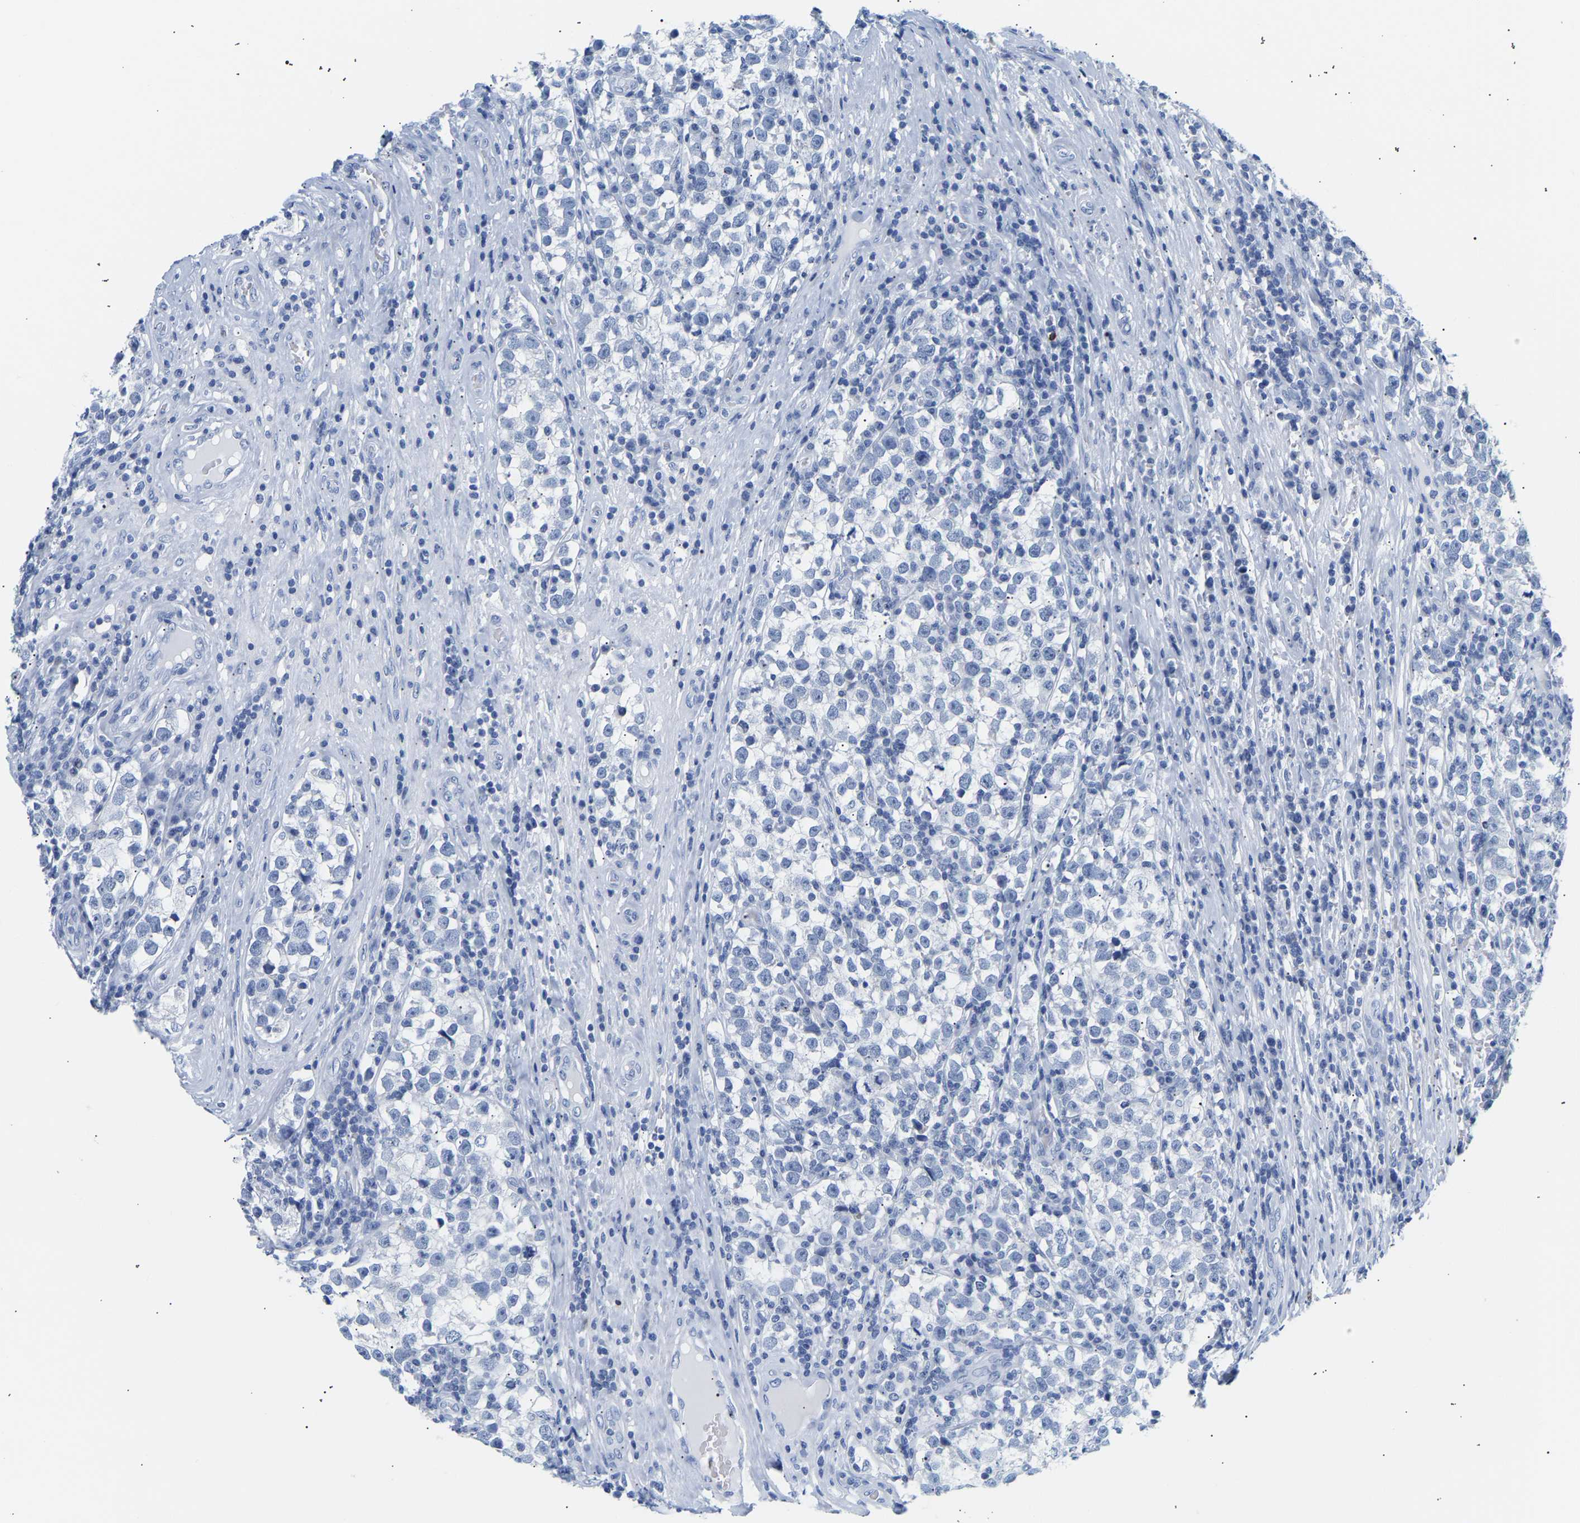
{"staining": {"intensity": "negative", "quantity": "none", "location": "none"}, "tissue": "testis cancer", "cell_type": "Tumor cells", "image_type": "cancer", "snomed": [{"axis": "morphology", "description": "Normal tissue, NOS"}, {"axis": "morphology", "description": "Seminoma, NOS"}, {"axis": "topography", "description": "Testis"}], "caption": "An image of human testis cancer is negative for staining in tumor cells. (IHC, brightfield microscopy, high magnification).", "gene": "SPINK2", "patient": {"sex": "male", "age": 43}}